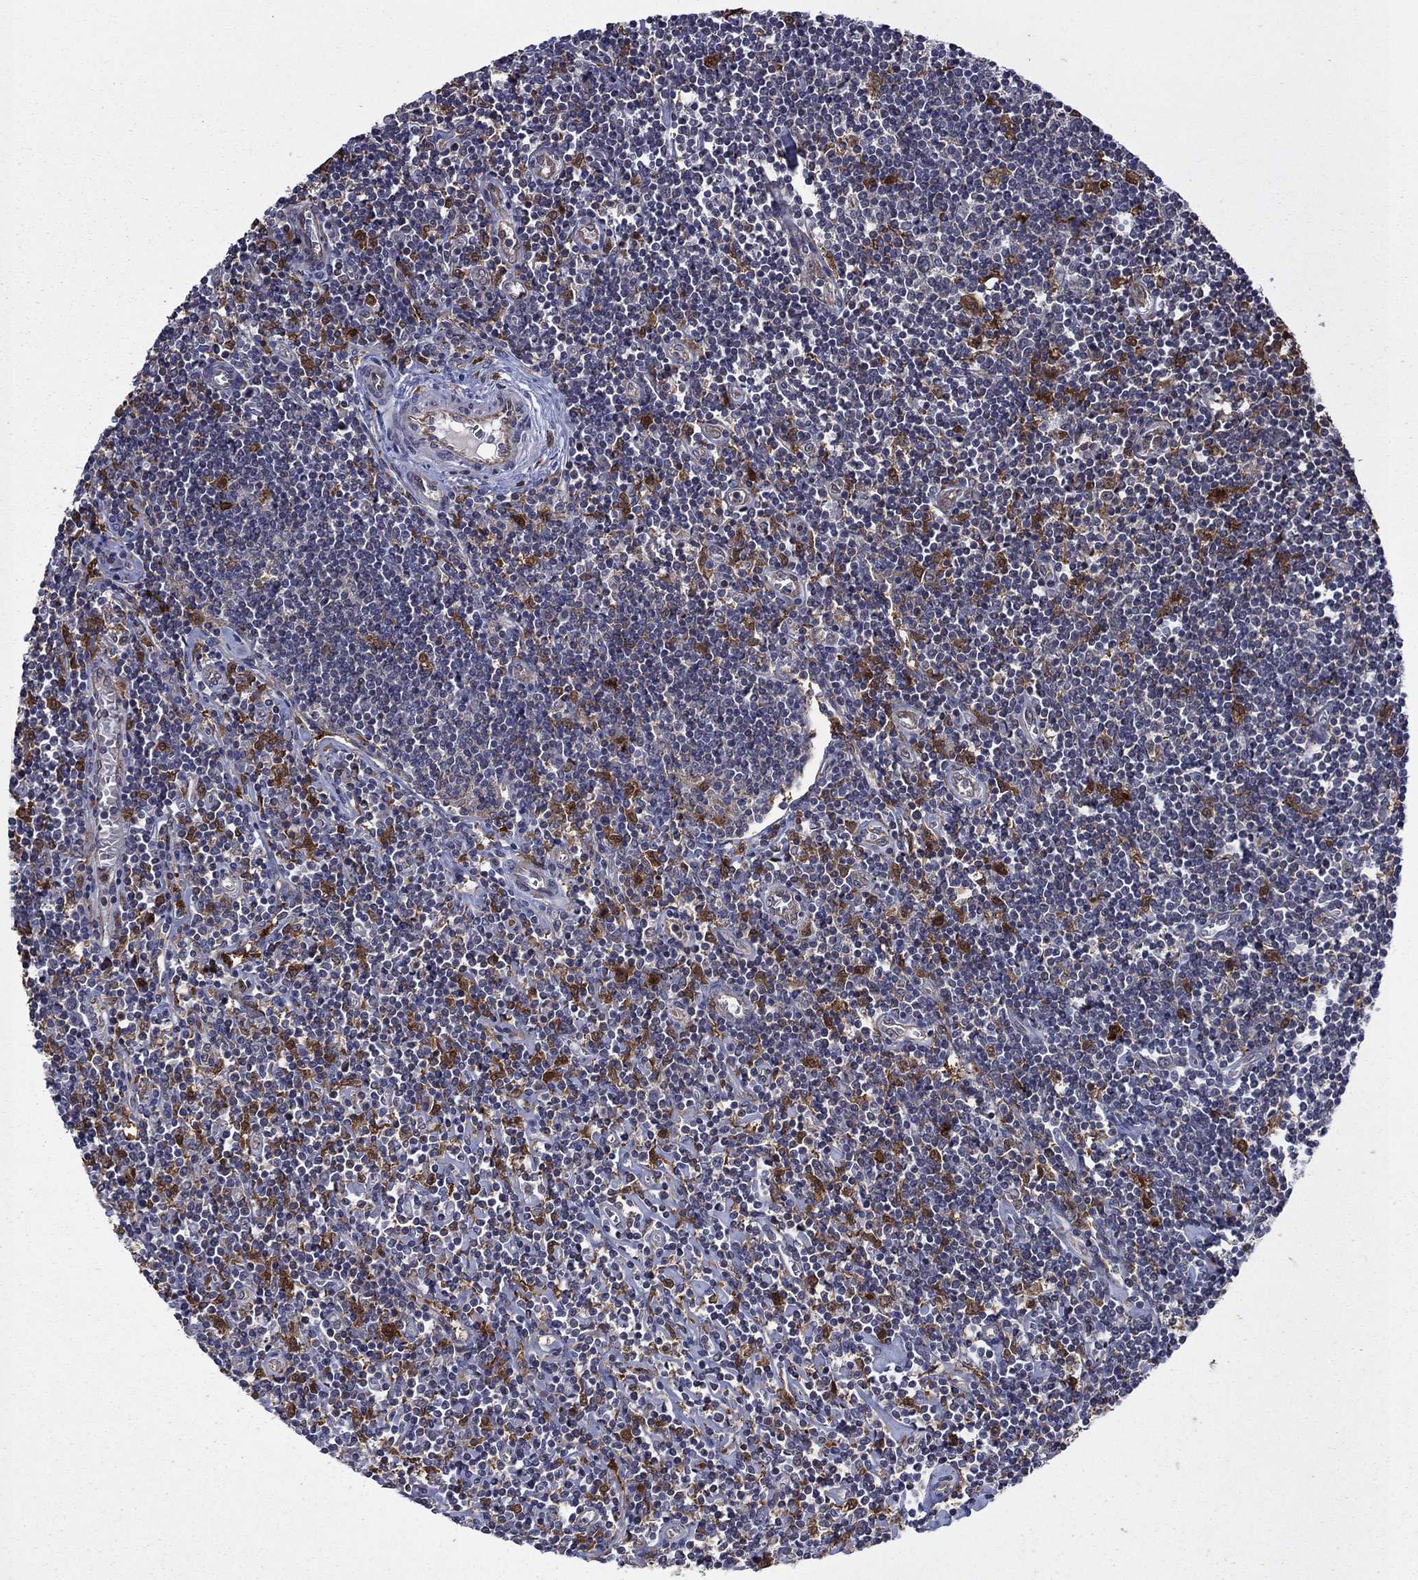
{"staining": {"intensity": "negative", "quantity": "none", "location": "none"}, "tissue": "lymphoma", "cell_type": "Tumor cells", "image_type": "cancer", "snomed": [{"axis": "morphology", "description": "Hodgkin's disease, NOS"}, {"axis": "topography", "description": "Lymph node"}], "caption": "Hodgkin's disease was stained to show a protein in brown. There is no significant expression in tumor cells.", "gene": "TPMT", "patient": {"sex": "male", "age": 40}}